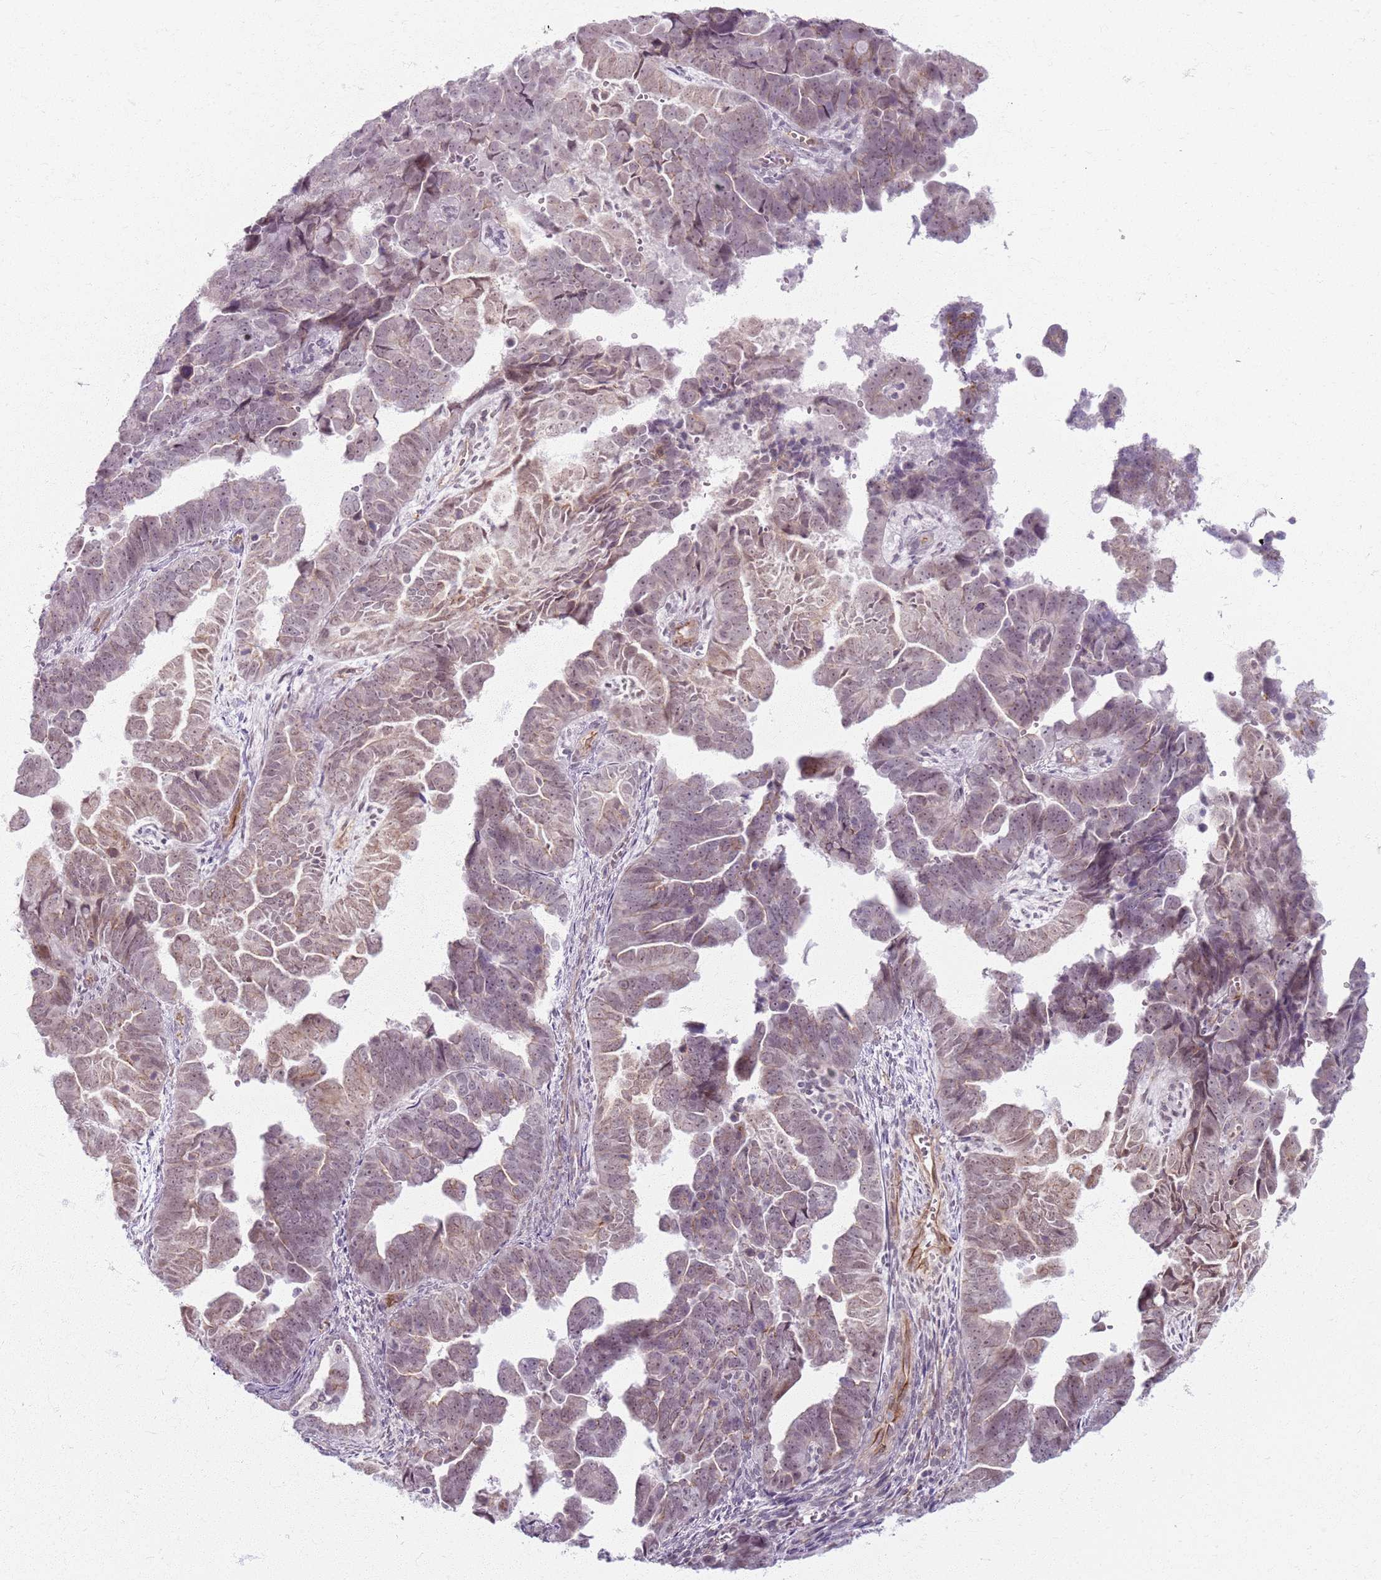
{"staining": {"intensity": "weak", "quantity": "25%-75%", "location": "cytoplasmic/membranous"}, "tissue": "endometrial cancer", "cell_type": "Tumor cells", "image_type": "cancer", "snomed": [{"axis": "morphology", "description": "Adenocarcinoma, NOS"}, {"axis": "topography", "description": "Endometrium"}], "caption": "Protein analysis of endometrial cancer (adenocarcinoma) tissue reveals weak cytoplasmic/membranous expression in about 25%-75% of tumor cells.", "gene": "KCNA5", "patient": {"sex": "female", "age": 75}}